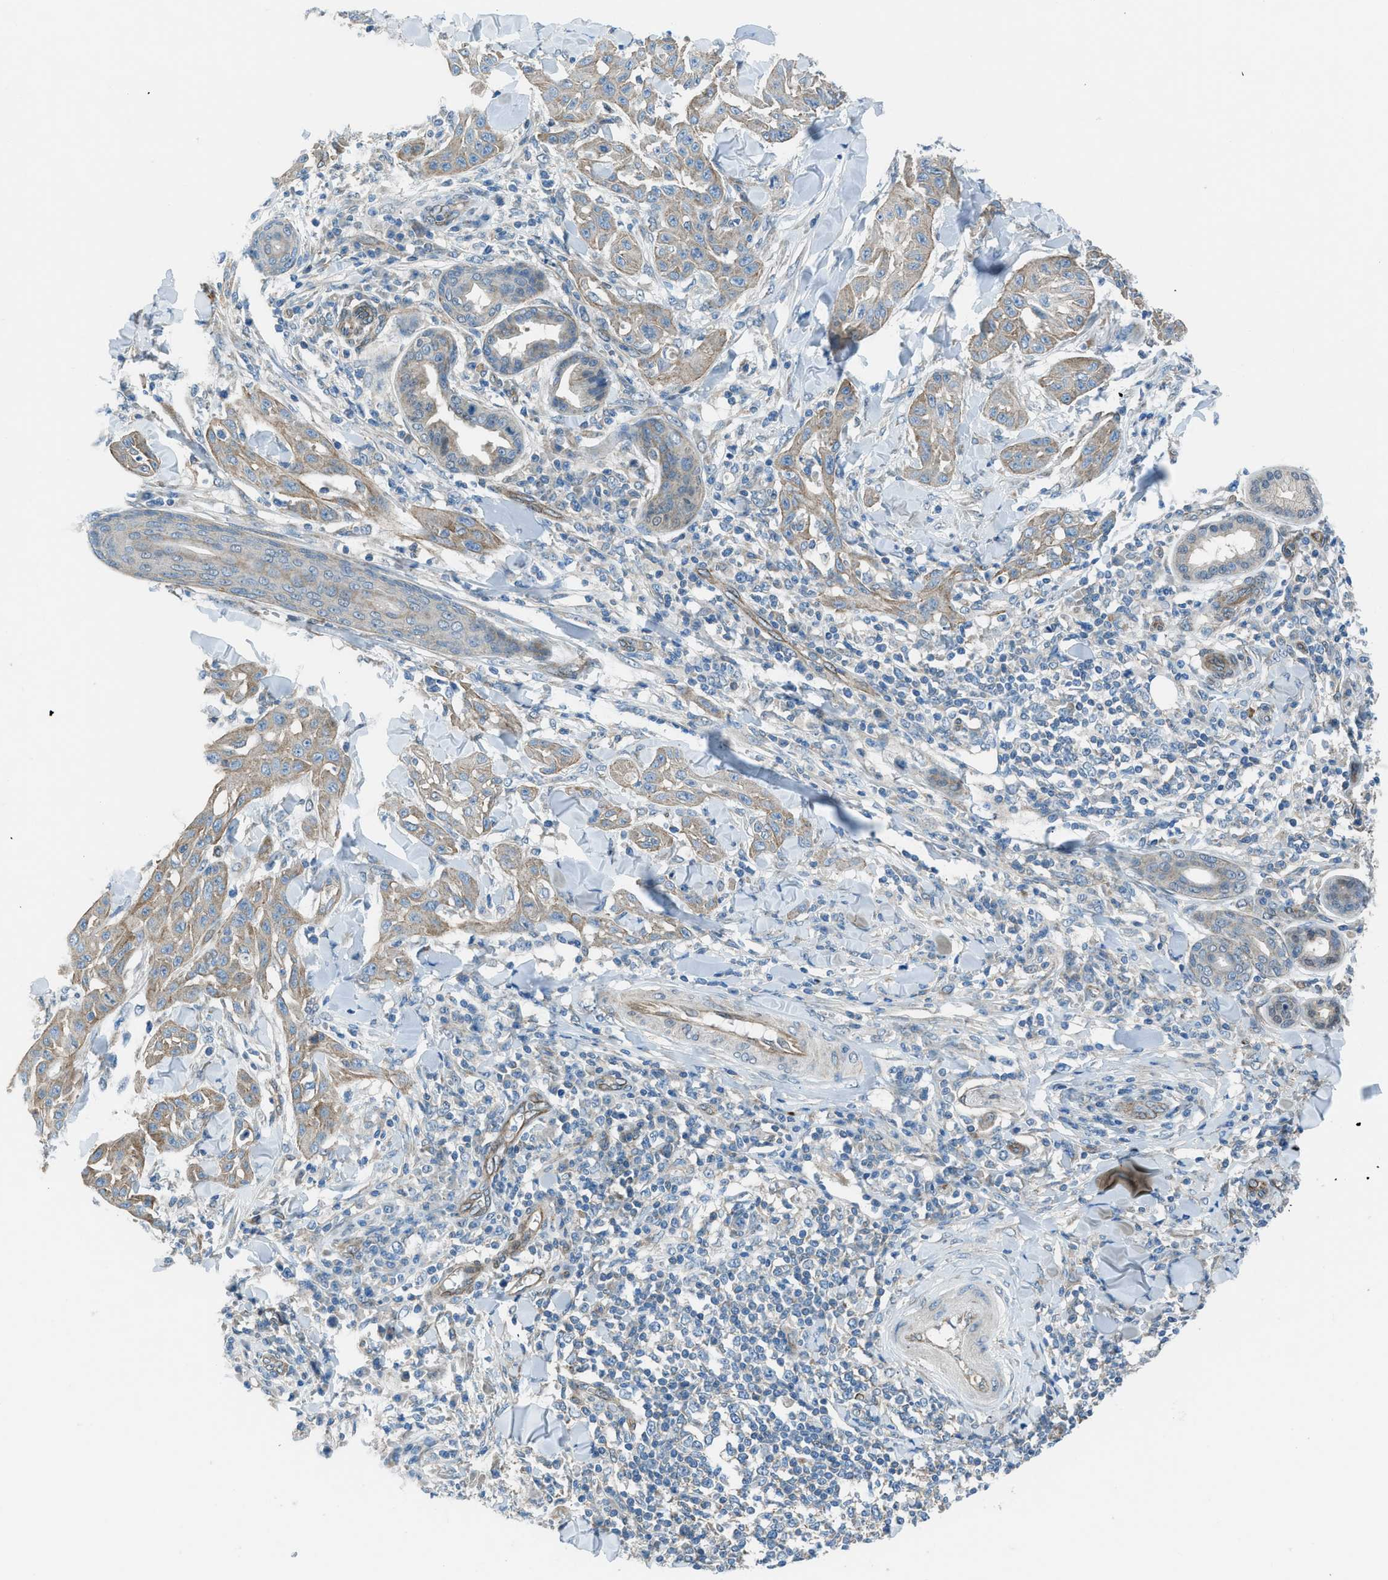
{"staining": {"intensity": "weak", "quantity": "25%-75%", "location": "cytoplasmic/membranous"}, "tissue": "skin cancer", "cell_type": "Tumor cells", "image_type": "cancer", "snomed": [{"axis": "morphology", "description": "Squamous cell carcinoma, NOS"}, {"axis": "topography", "description": "Skin"}], "caption": "Squamous cell carcinoma (skin) stained with immunohistochemistry shows weak cytoplasmic/membranous expression in about 25%-75% of tumor cells.", "gene": "PRKN", "patient": {"sex": "male", "age": 24}}